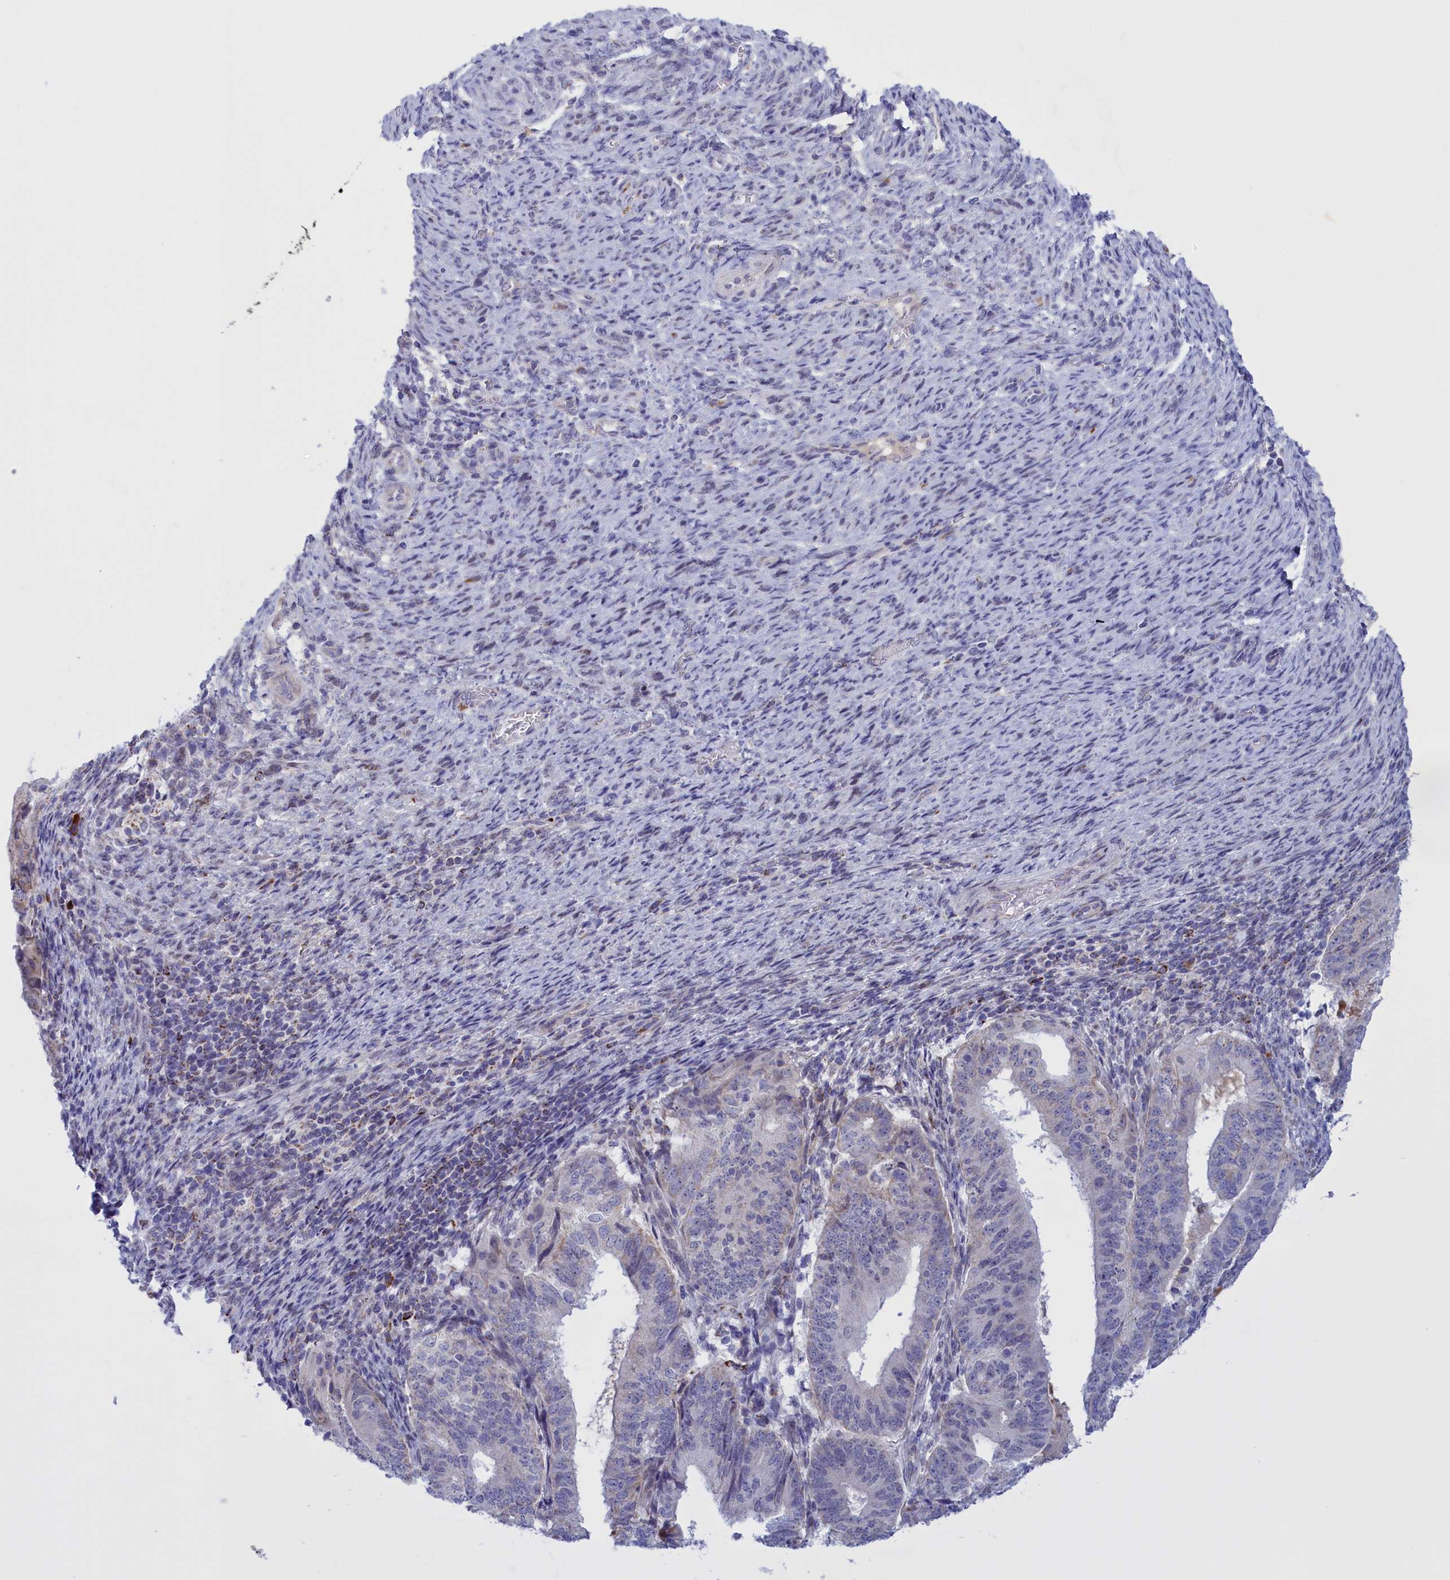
{"staining": {"intensity": "weak", "quantity": "<25%", "location": "cytoplasmic/membranous"}, "tissue": "endometrial cancer", "cell_type": "Tumor cells", "image_type": "cancer", "snomed": [{"axis": "morphology", "description": "Adenocarcinoma, NOS"}, {"axis": "topography", "description": "Endometrium"}], "caption": "A photomicrograph of human endometrial cancer (adenocarcinoma) is negative for staining in tumor cells.", "gene": "FAM149B1", "patient": {"sex": "female", "age": 70}}